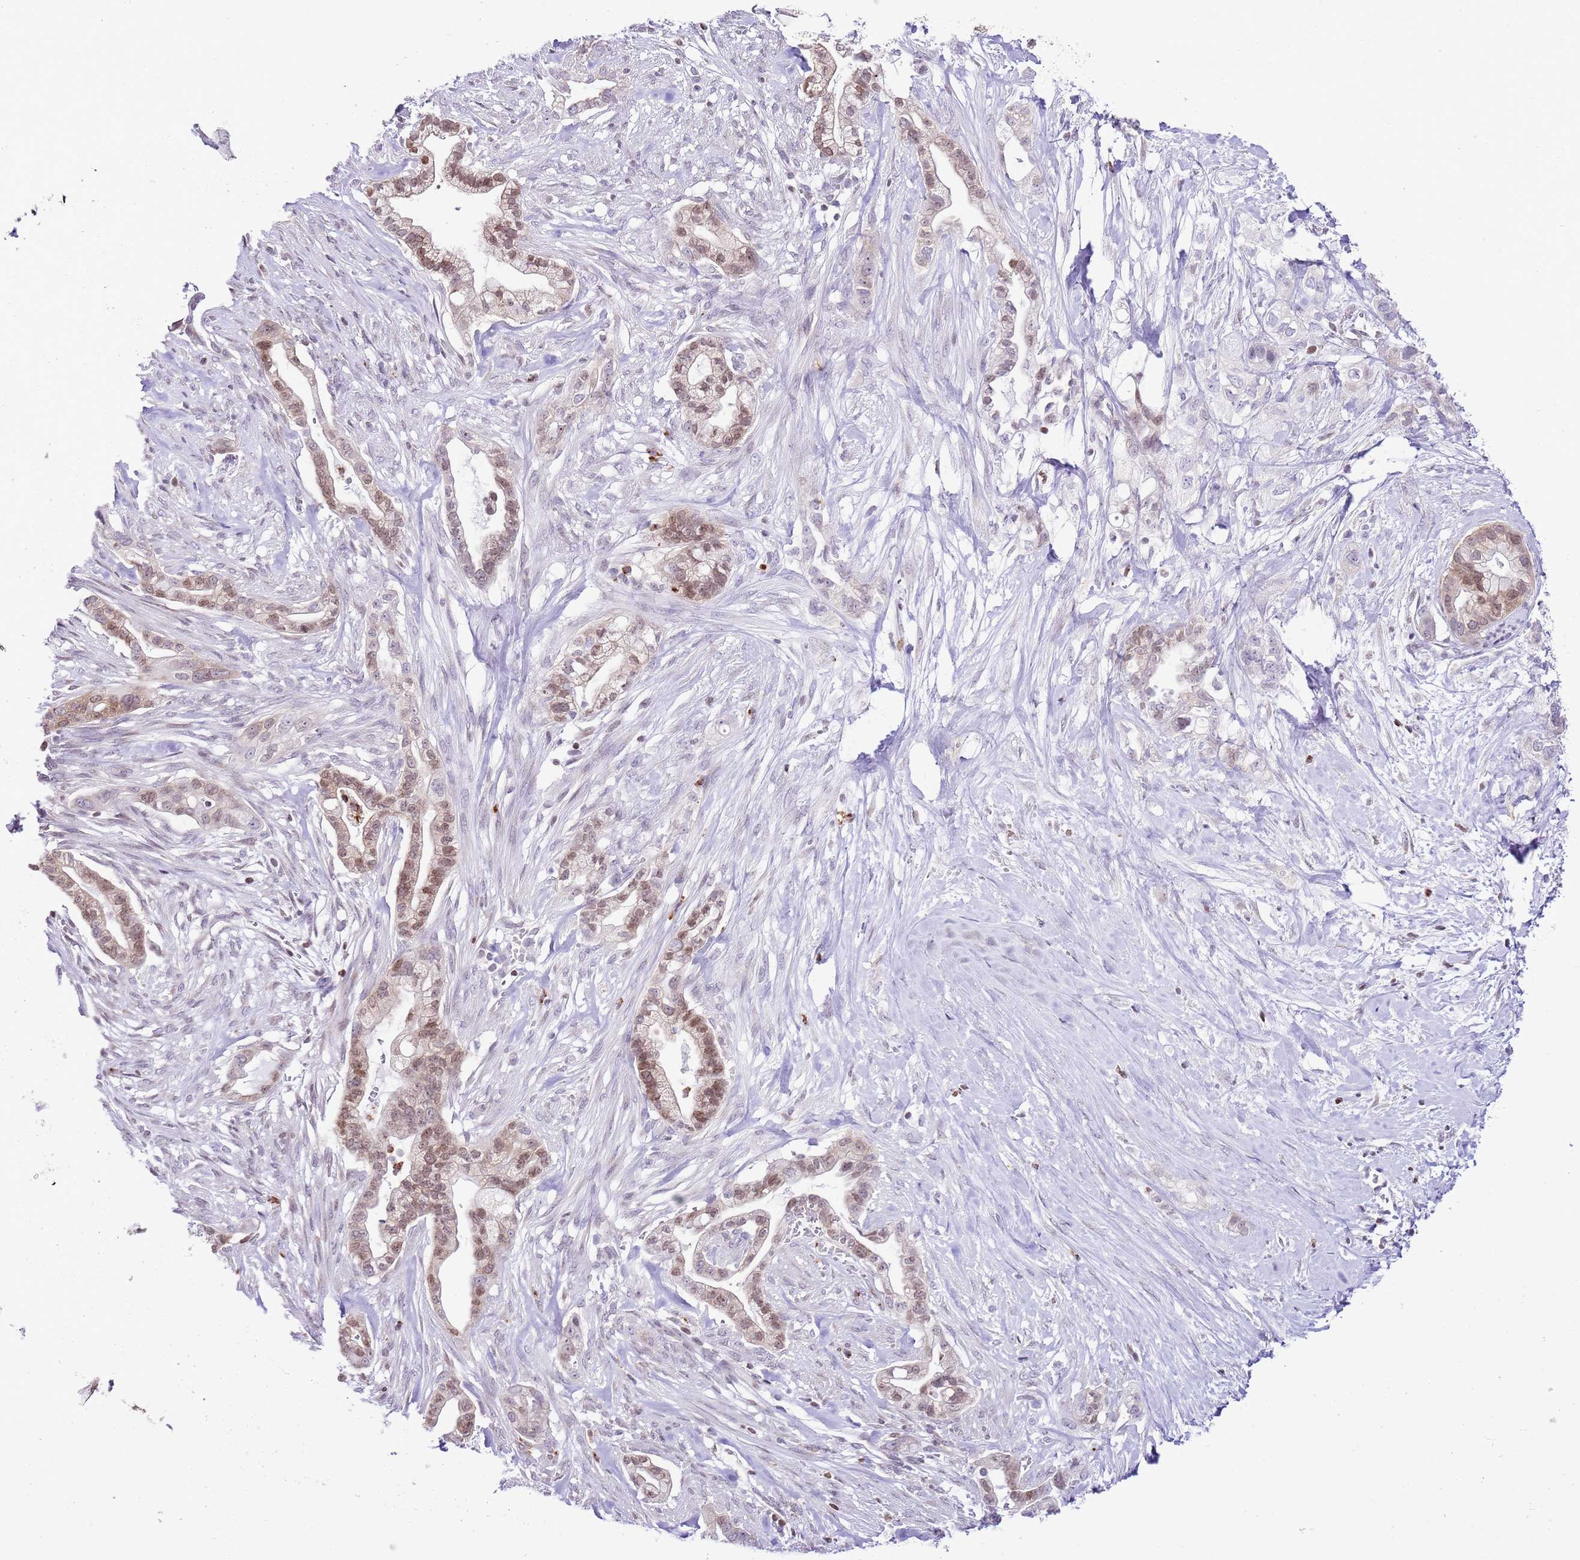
{"staining": {"intensity": "moderate", "quantity": ">75%", "location": "nuclear"}, "tissue": "pancreatic cancer", "cell_type": "Tumor cells", "image_type": "cancer", "snomed": [{"axis": "morphology", "description": "Adenocarcinoma, NOS"}, {"axis": "topography", "description": "Pancreas"}], "caption": "Immunohistochemistry micrograph of human pancreatic cancer (adenocarcinoma) stained for a protein (brown), which shows medium levels of moderate nuclear positivity in about >75% of tumor cells.", "gene": "PRR15", "patient": {"sex": "male", "age": 44}}